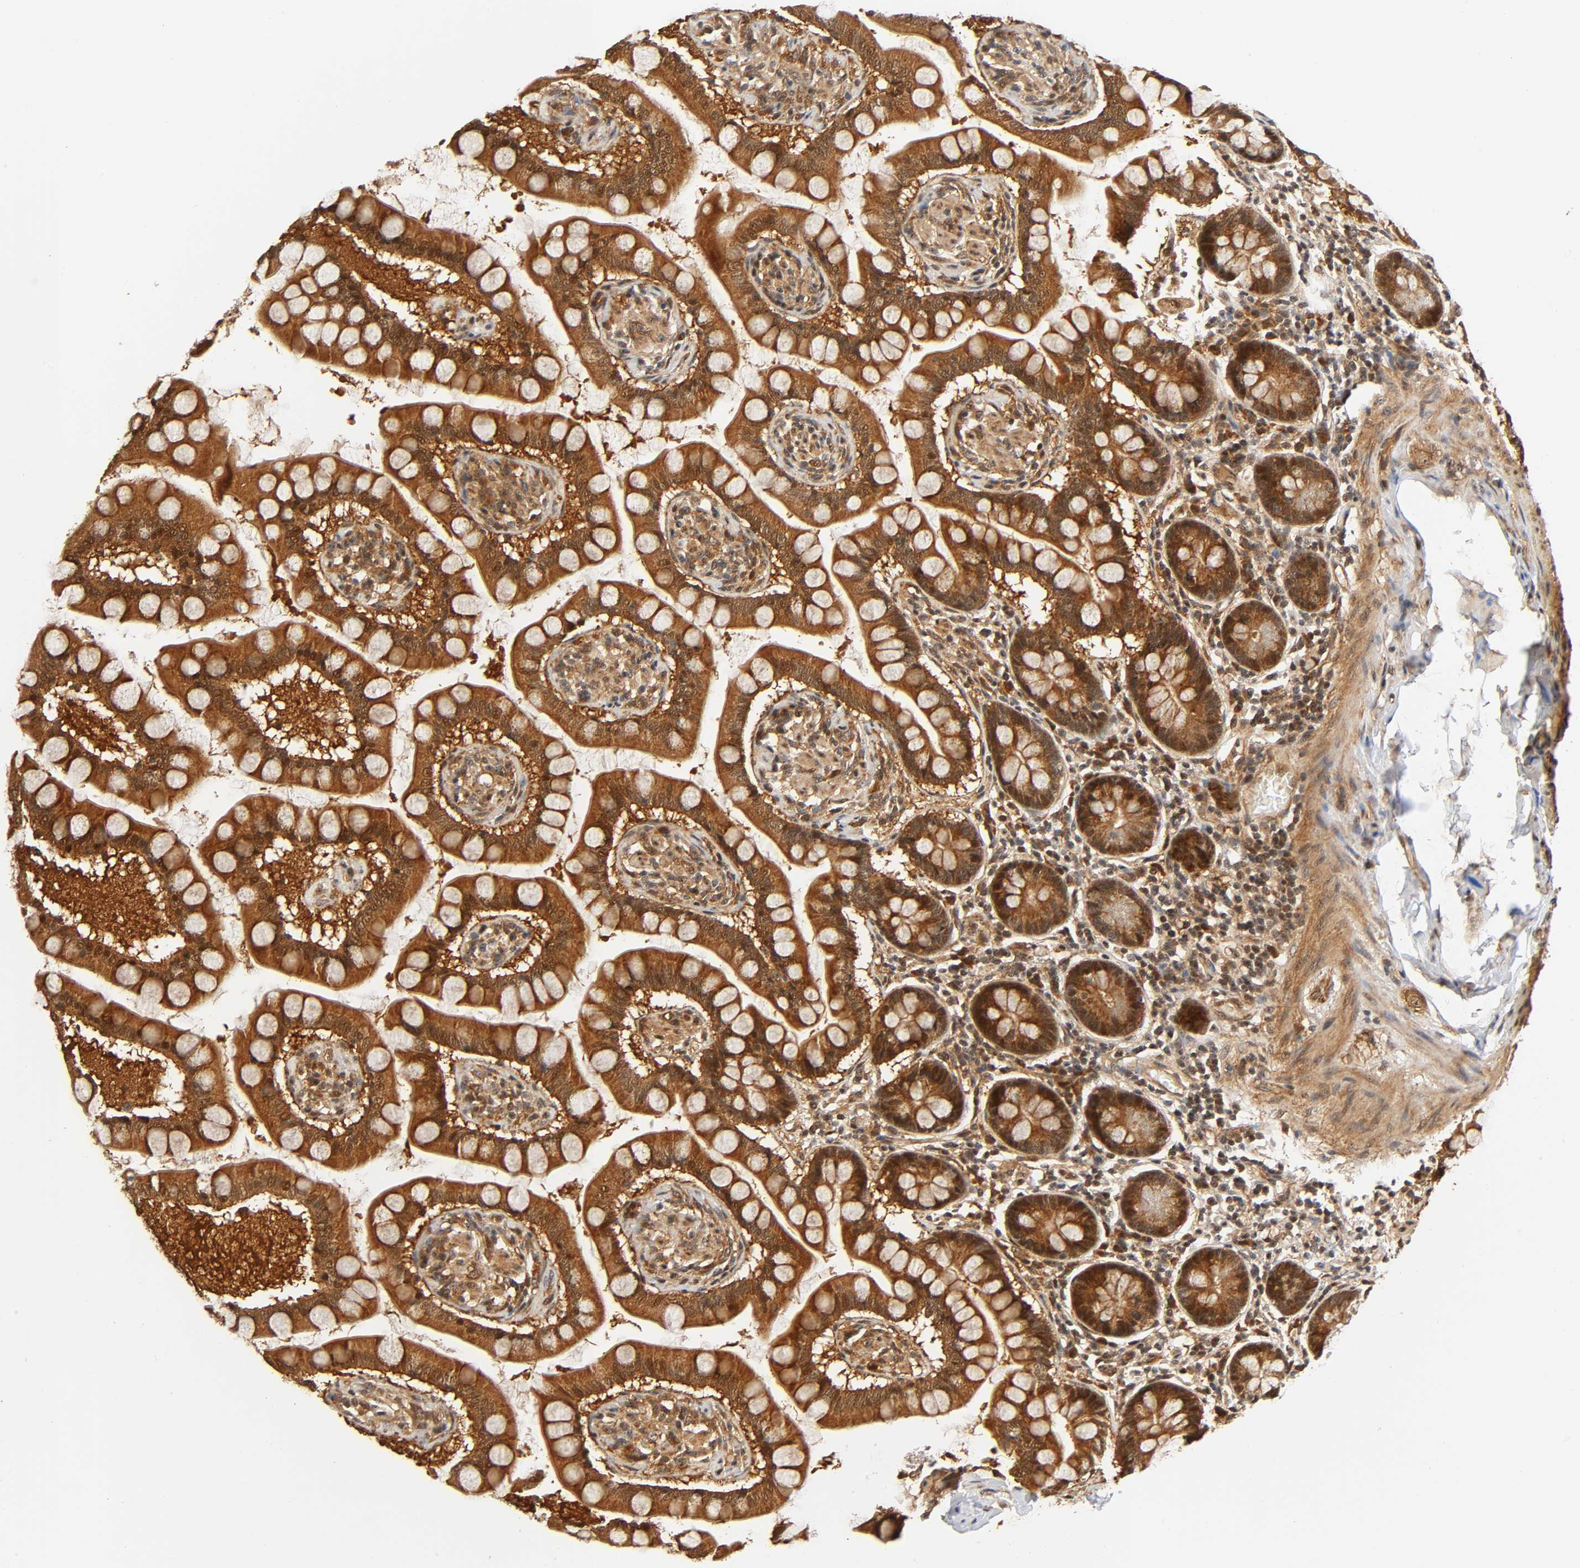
{"staining": {"intensity": "moderate", "quantity": ">75%", "location": "cytoplasmic/membranous,nuclear"}, "tissue": "small intestine", "cell_type": "Glandular cells", "image_type": "normal", "snomed": [{"axis": "morphology", "description": "Normal tissue, NOS"}, {"axis": "topography", "description": "Small intestine"}], "caption": "Small intestine stained for a protein (brown) demonstrates moderate cytoplasmic/membranous,nuclear positive positivity in about >75% of glandular cells.", "gene": "IQCJ", "patient": {"sex": "male", "age": 41}}